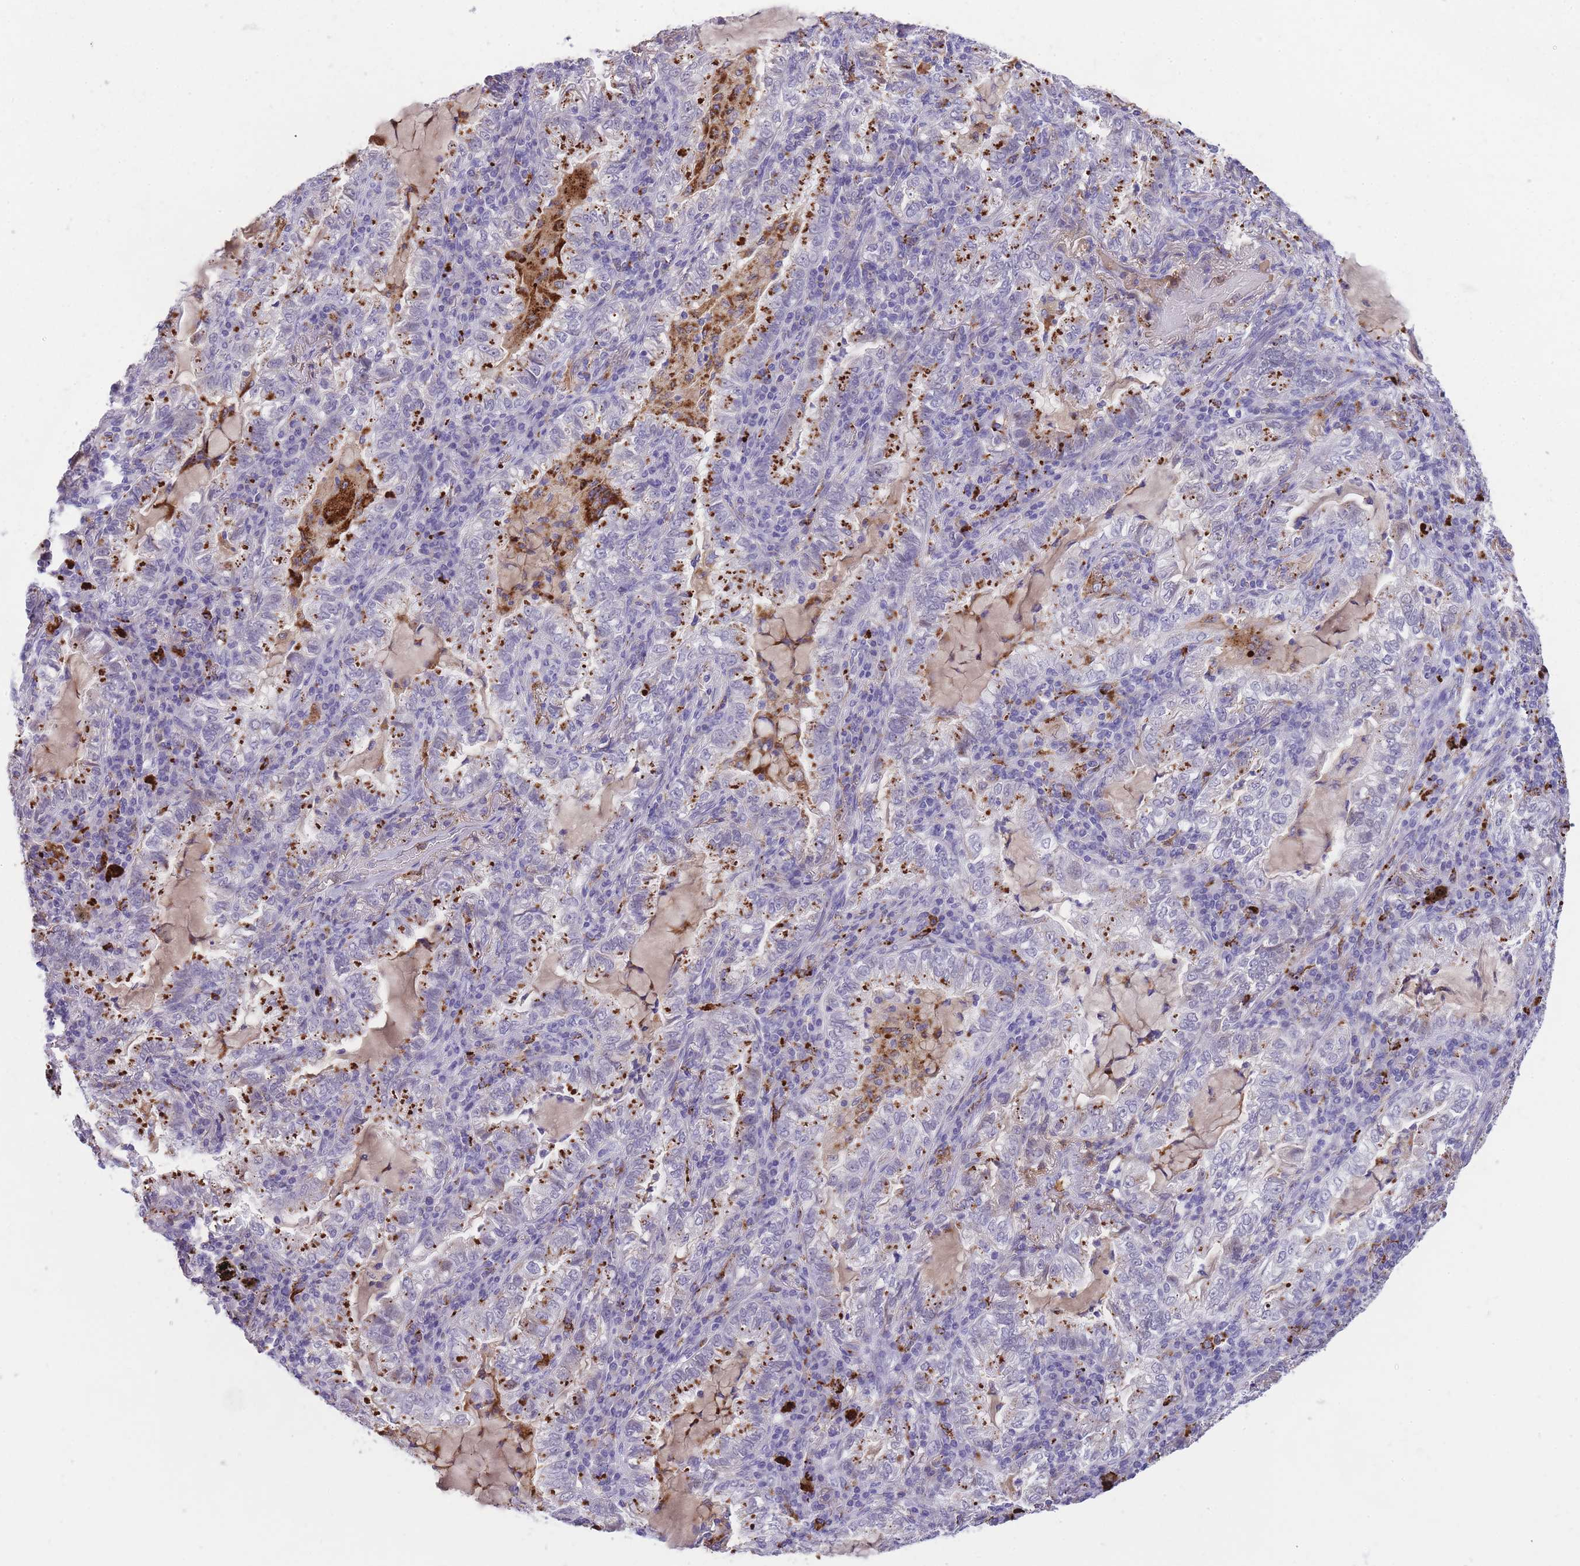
{"staining": {"intensity": "strong", "quantity": "25%-75%", "location": "cytoplasmic/membranous"}, "tissue": "lung cancer", "cell_type": "Tumor cells", "image_type": "cancer", "snomed": [{"axis": "morphology", "description": "Adenocarcinoma, NOS"}, {"axis": "topography", "description": "Lung"}], "caption": "Immunohistochemistry (DAB) staining of human lung adenocarcinoma demonstrates strong cytoplasmic/membranous protein staining in about 25%-75% of tumor cells.", "gene": "GNAT1", "patient": {"sex": "female", "age": 73}}